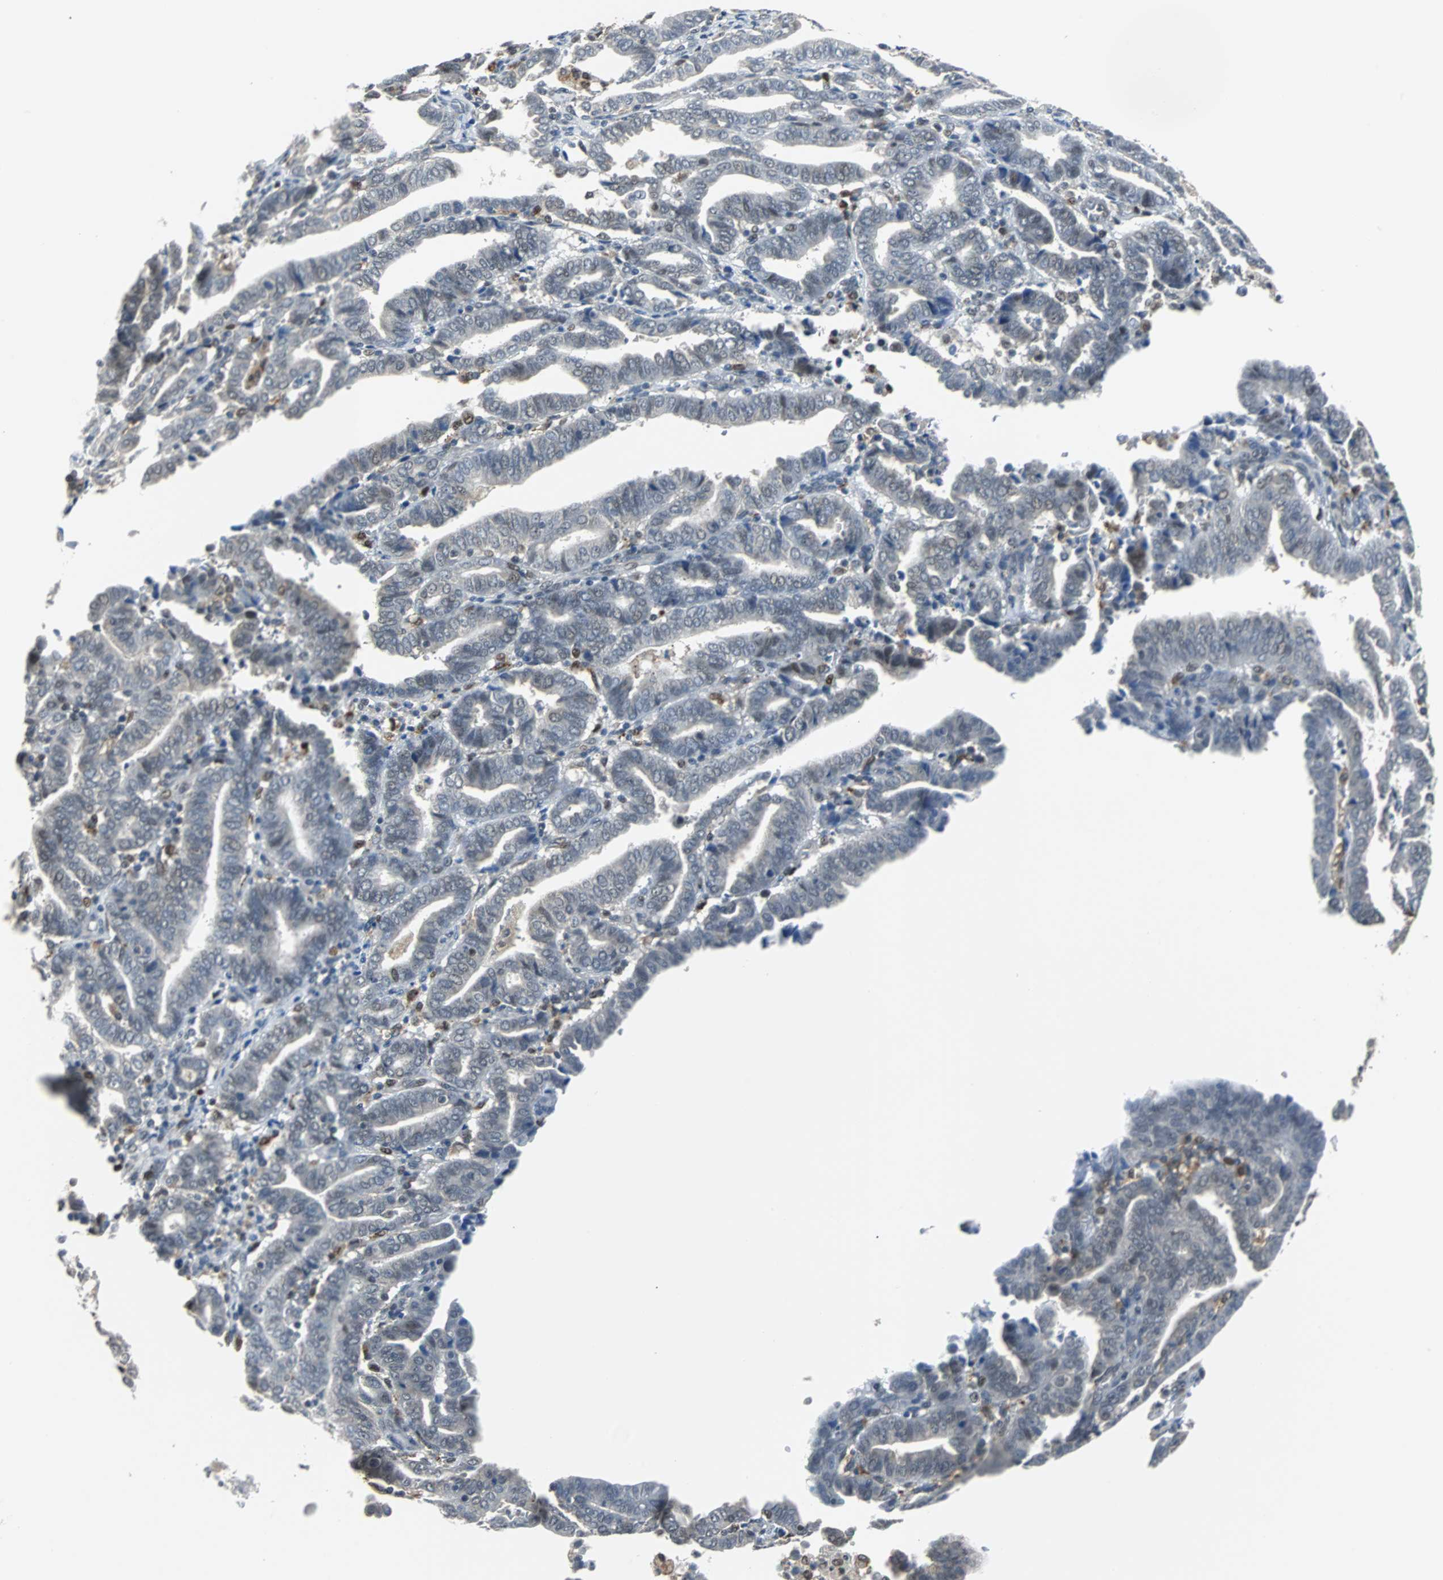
{"staining": {"intensity": "weak", "quantity": "<25%", "location": "cytoplasmic/membranous"}, "tissue": "endometrial cancer", "cell_type": "Tumor cells", "image_type": "cancer", "snomed": [{"axis": "morphology", "description": "Adenocarcinoma, NOS"}, {"axis": "topography", "description": "Uterus"}], "caption": "An immunohistochemistry histopathology image of endometrial adenocarcinoma is shown. There is no staining in tumor cells of endometrial adenocarcinoma.", "gene": "HLX", "patient": {"sex": "female", "age": 83}}